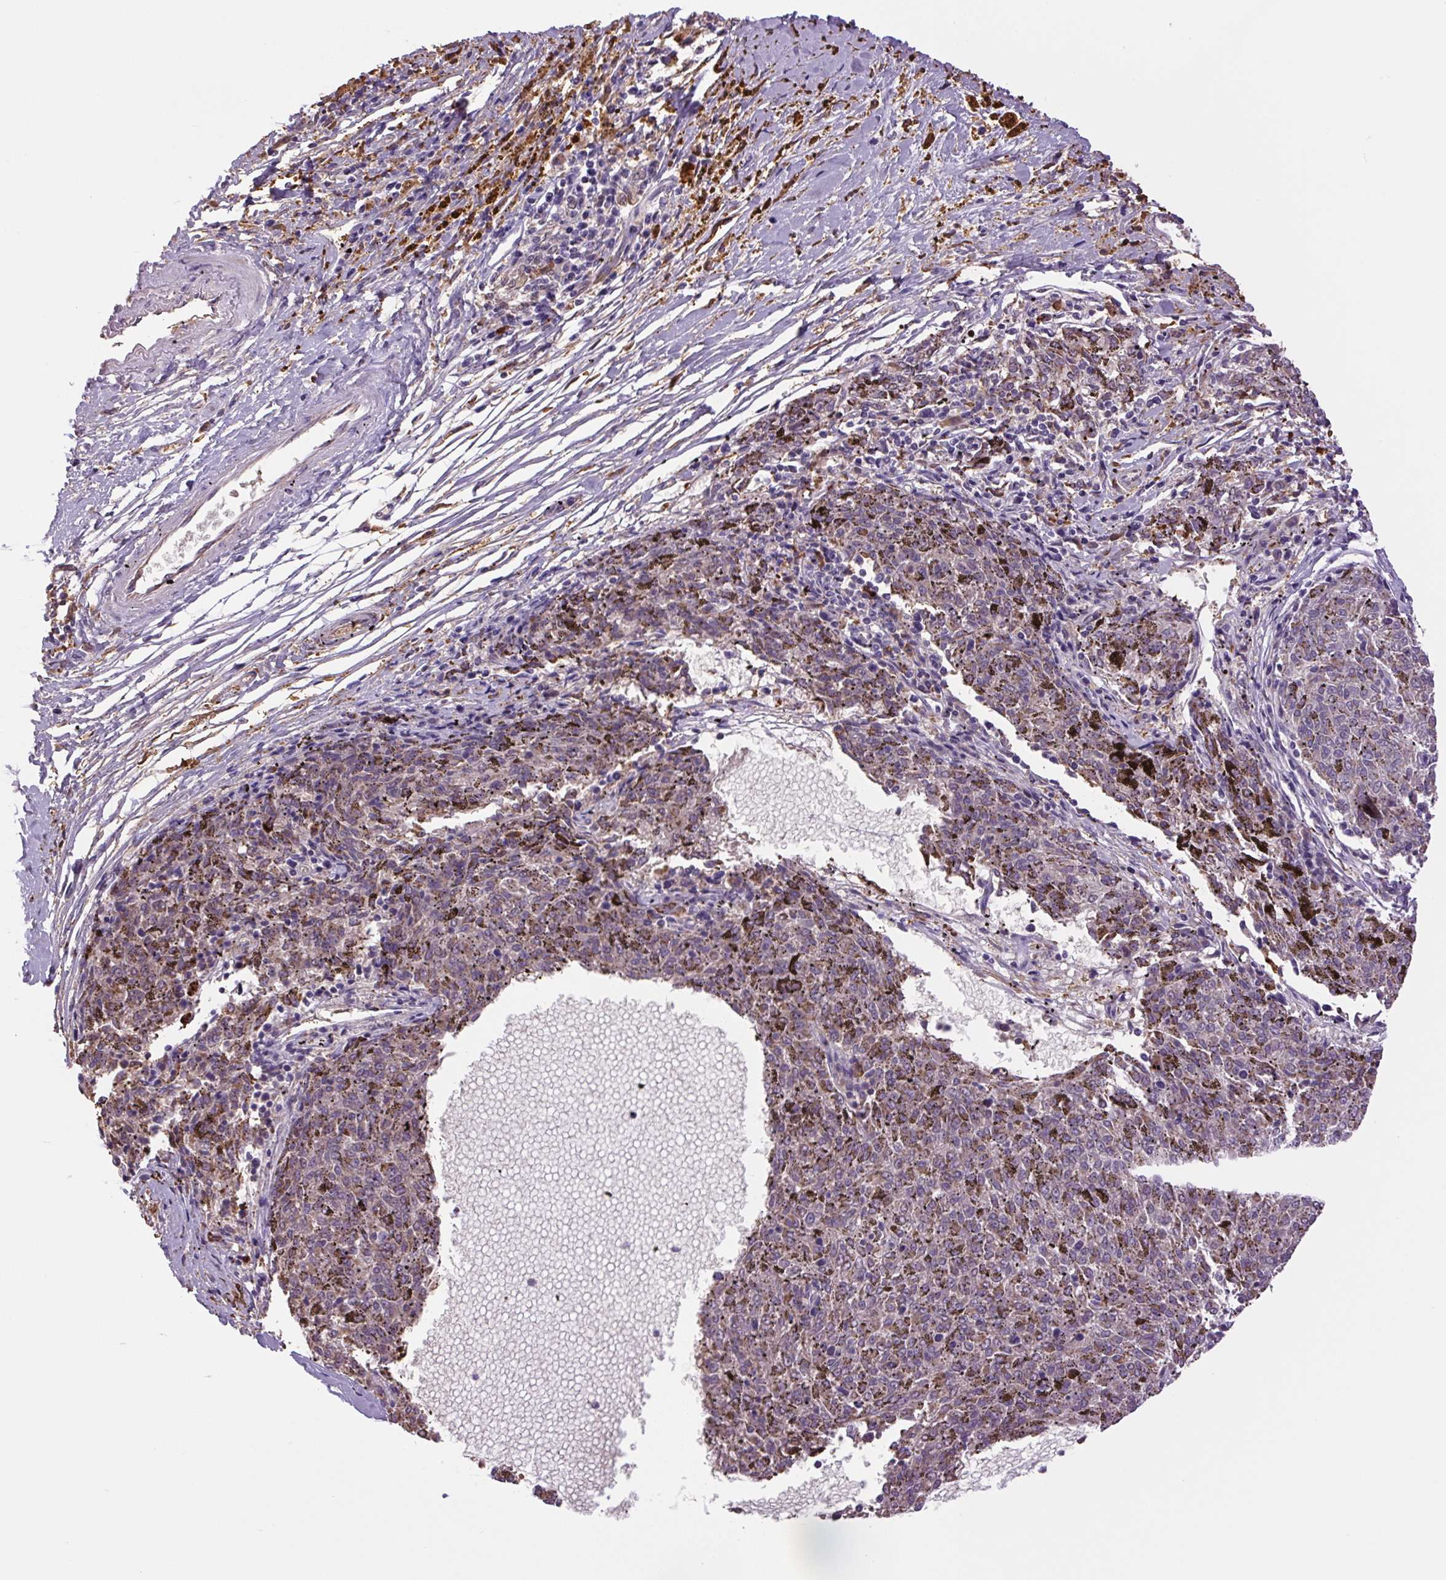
{"staining": {"intensity": "weak", "quantity": ">75%", "location": "cytoplasmic/membranous"}, "tissue": "melanoma", "cell_type": "Tumor cells", "image_type": "cancer", "snomed": [{"axis": "morphology", "description": "Malignant melanoma, NOS"}, {"axis": "topography", "description": "Skin"}], "caption": "Malignant melanoma stained with a protein marker exhibits weak staining in tumor cells.", "gene": "SGF29", "patient": {"sex": "female", "age": 72}}